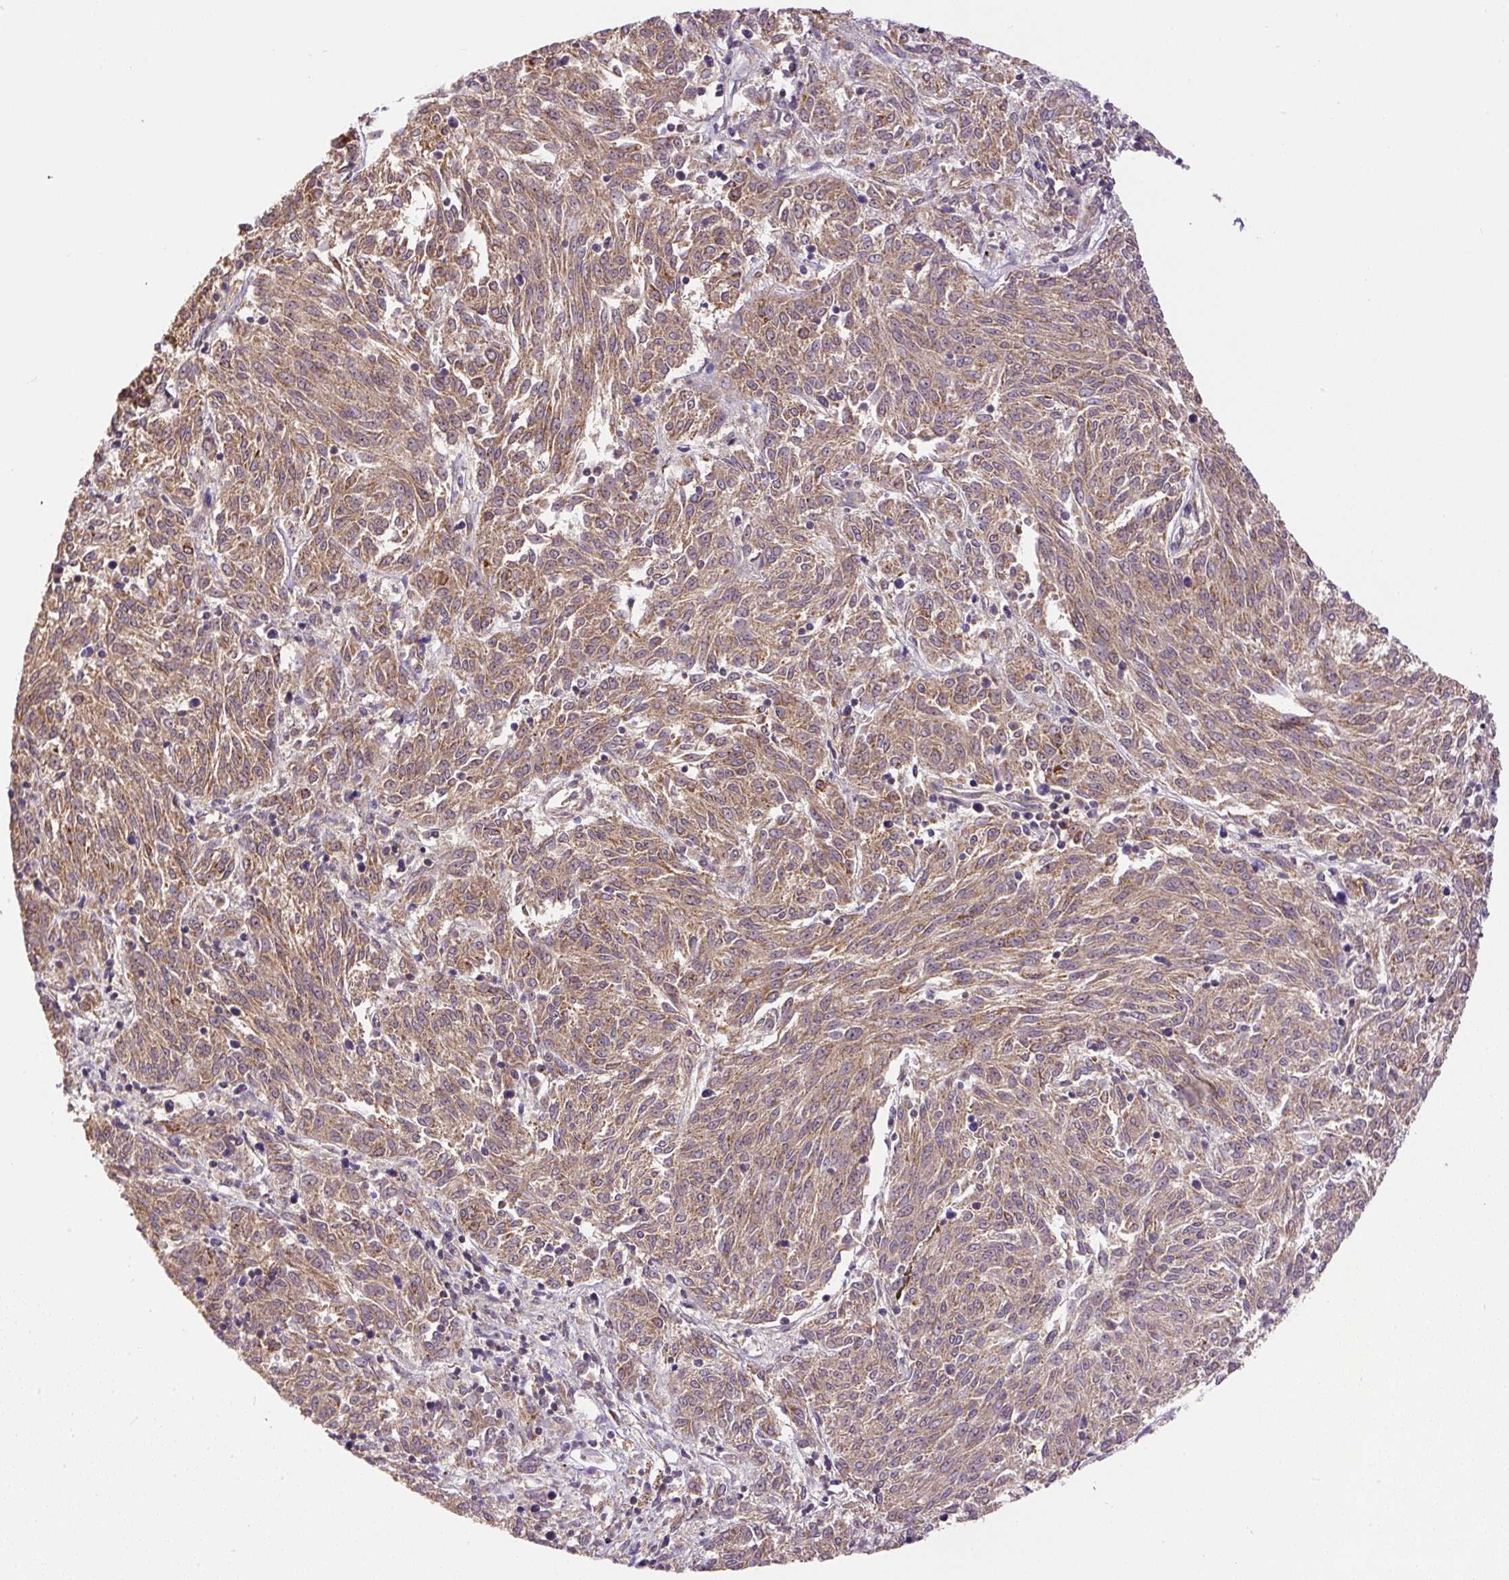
{"staining": {"intensity": "strong", "quantity": ">75%", "location": "cytoplasmic/membranous"}, "tissue": "melanoma", "cell_type": "Tumor cells", "image_type": "cancer", "snomed": [{"axis": "morphology", "description": "Malignant melanoma, NOS"}, {"axis": "topography", "description": "Skin"}], "caption": "Protein staining demonstrates strong cytoplasmic/membranous positivity in approximately >75% of tumor cells in melanoma. (Brightfield microscopy of DAB IHC at high magnification).", "gene": "NDUFAF2", "patient": {"sex": "female", "age": 72}}